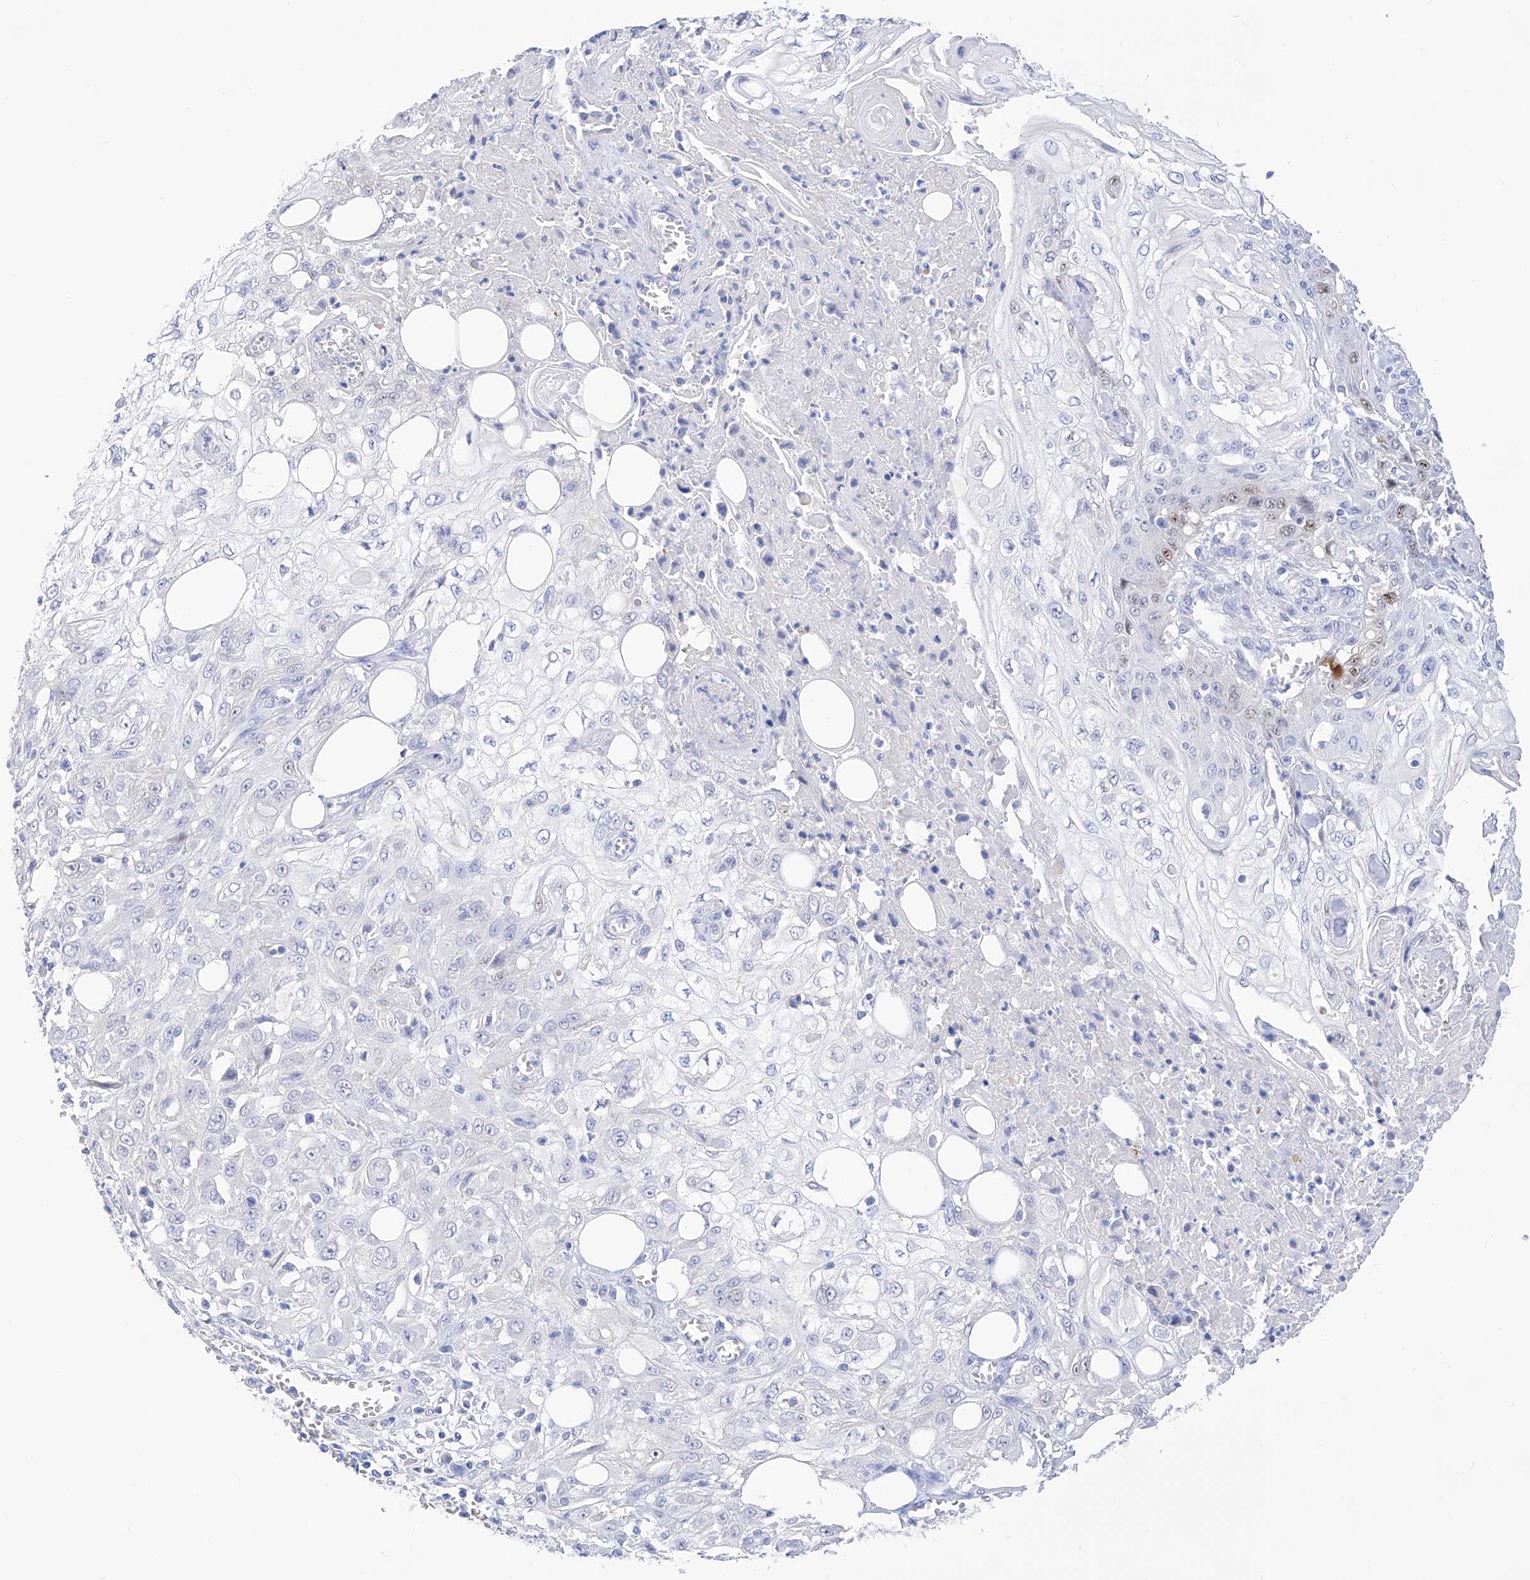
{"staining": {"intensity": "negative", "quantity": "none", "location": "none"}, "tissue": "skin cancer", "cell_type": "Tumor cells", "image_type": "cancer", "snomed": [{"axis": "morphology", "description": "Squamous cell carcinoma, NOS"}, {"axis": "morphology", "description": "Squamous cell carcinoma, metastatic, NOS"}, {"axis": "topography", "description": "Skin"}, {"axis": "topography", "description": "Lymph node"}], "caption": "IHC histopathology image of neoplastic tissue: human skin metastatic squamous cell carcinoma stained with DAB reveals no significant protein expression in tumor cells.", "gene": "TRPC7", "patient": {"sex": "male", "age": 75}}